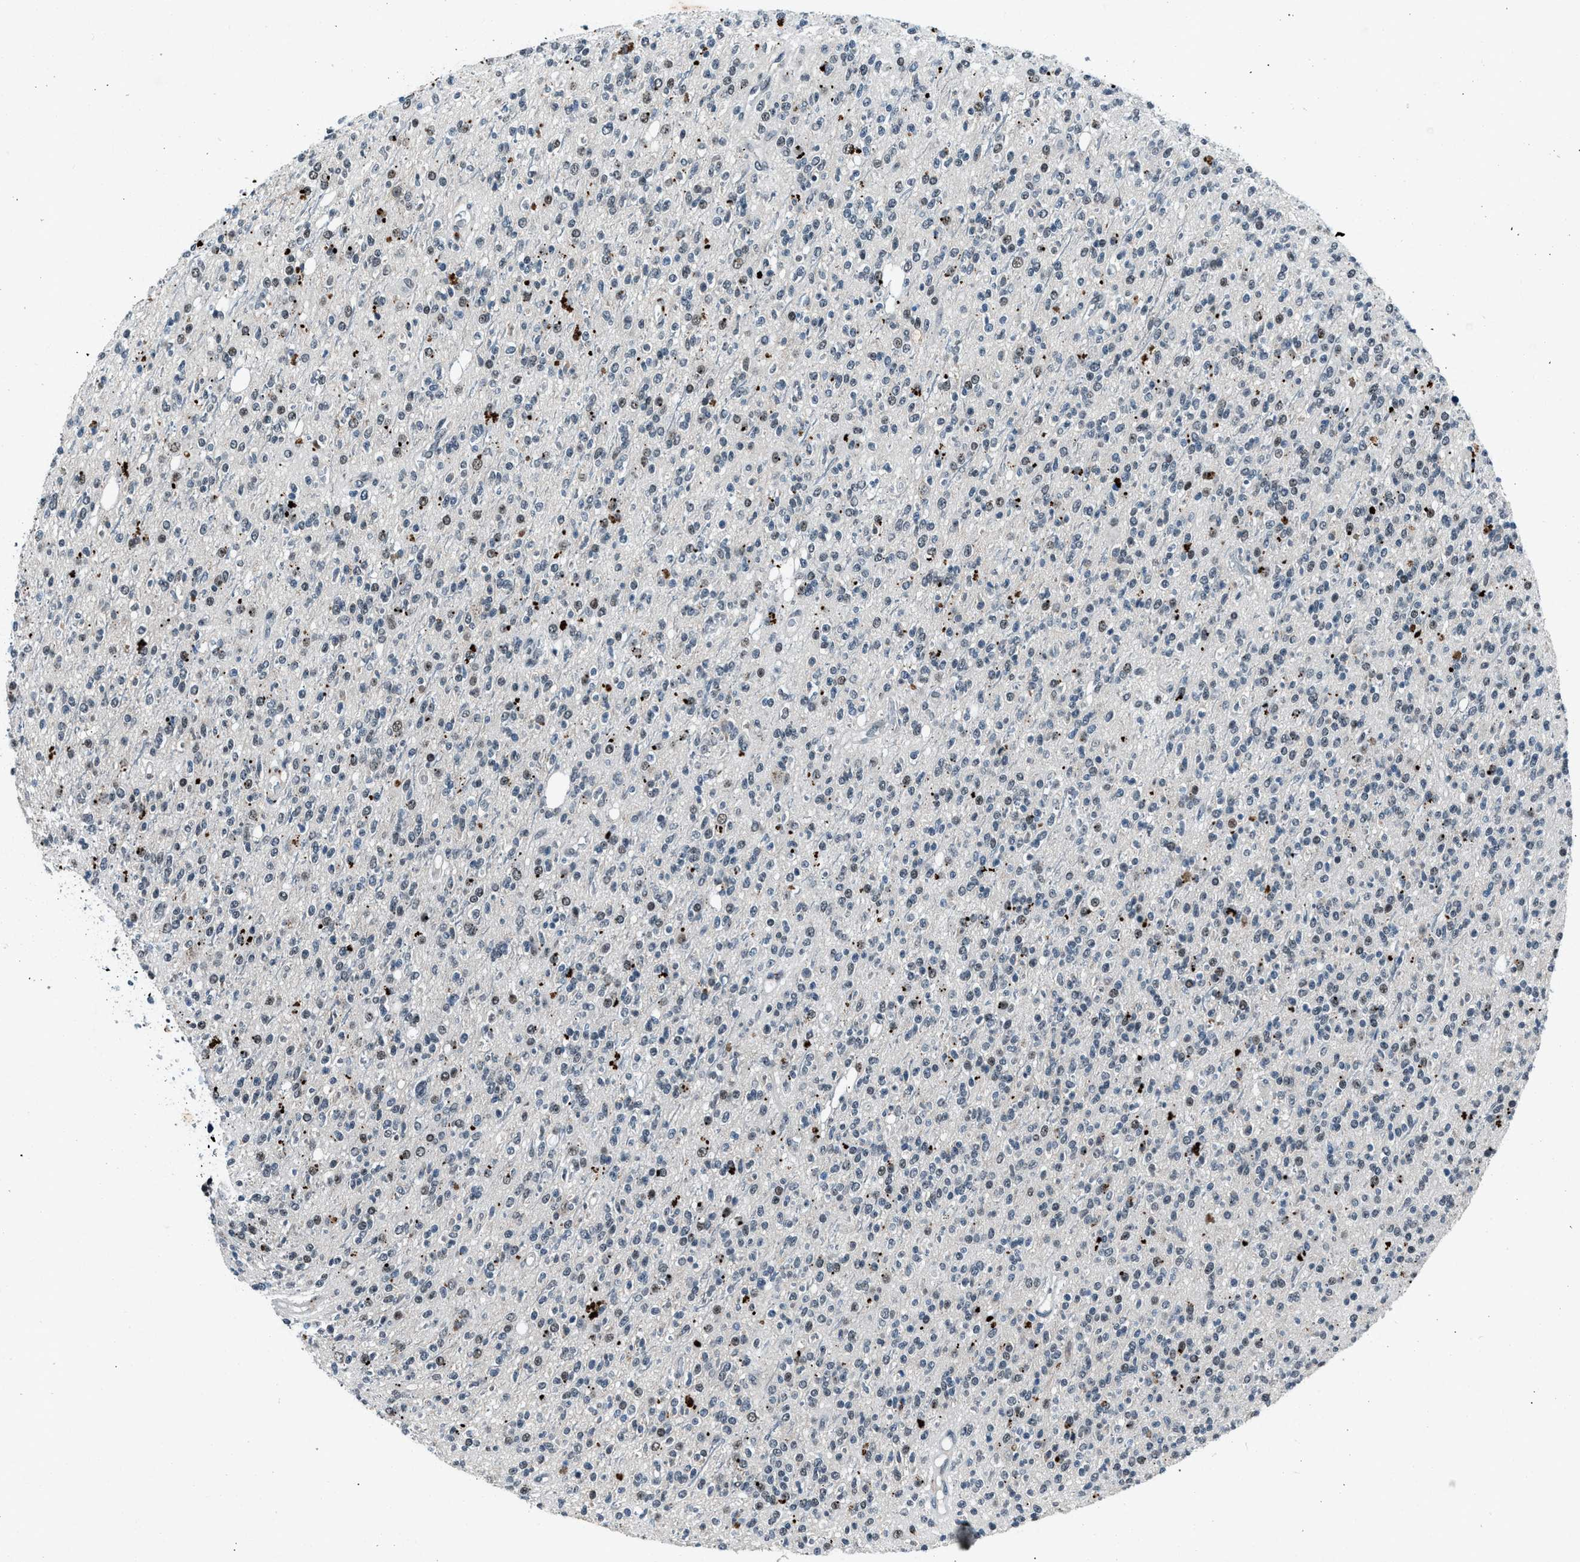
{"staining": {"intensity": "weak", "quantity": "<25%", "location": "nuclear"}, "tissue": "glioma", "cell_type": "Tumor cells", "image_type": "cancer", "snomed": [{"axis": "morphology", "description": "Glioma, malignant, High grade"}, {"axis": "topography", "description": "Brain"}], "caption": "Immunohistochemistry micrograph of malignant glioma (high-grade) stained for a protein (brown), which exhibits no staining in tumor cells.", "gene": "ADCY1", "patient": {"sex": "male", "age": 34}}